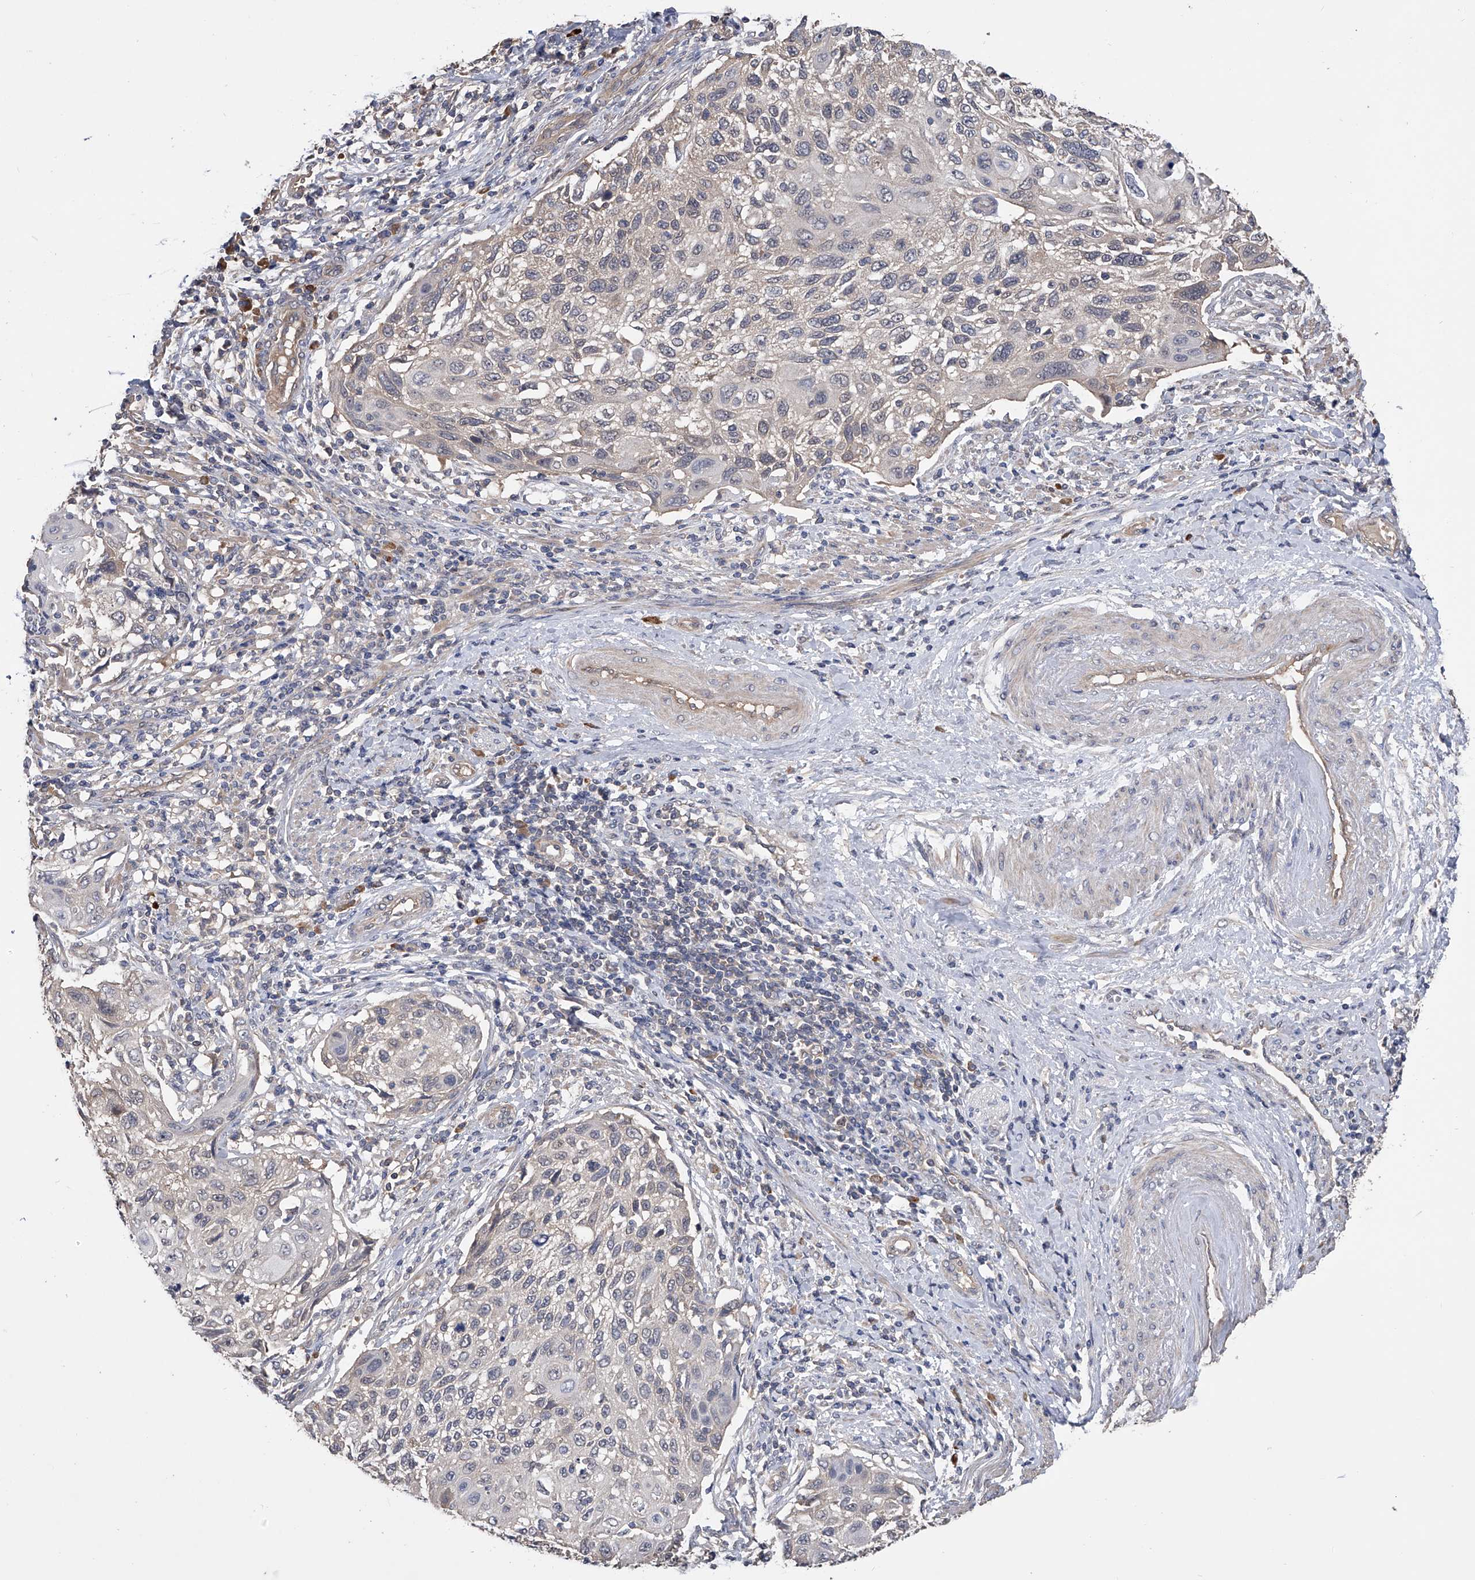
{"staining": {"intensity": "negative", "quantity": "none", "location": "none"}, "tissue": "cervical cancer", "cell_type": "Tumor cells", "image_type": "cancer", "snomed": [{"axis": "morphology", "description": "Squamous cell carcinoma, NOS"}, {"axis": "topography", "description": "Cervix"}], "caption": "A high-resolution photomicrograph shows IHC staining of cervical cancer (squamous cell carcinoma), which exhibits no significant positivity in tumor cells.", "gene": "CFAP298", "patient": {"sex": "female", "age": 70}}